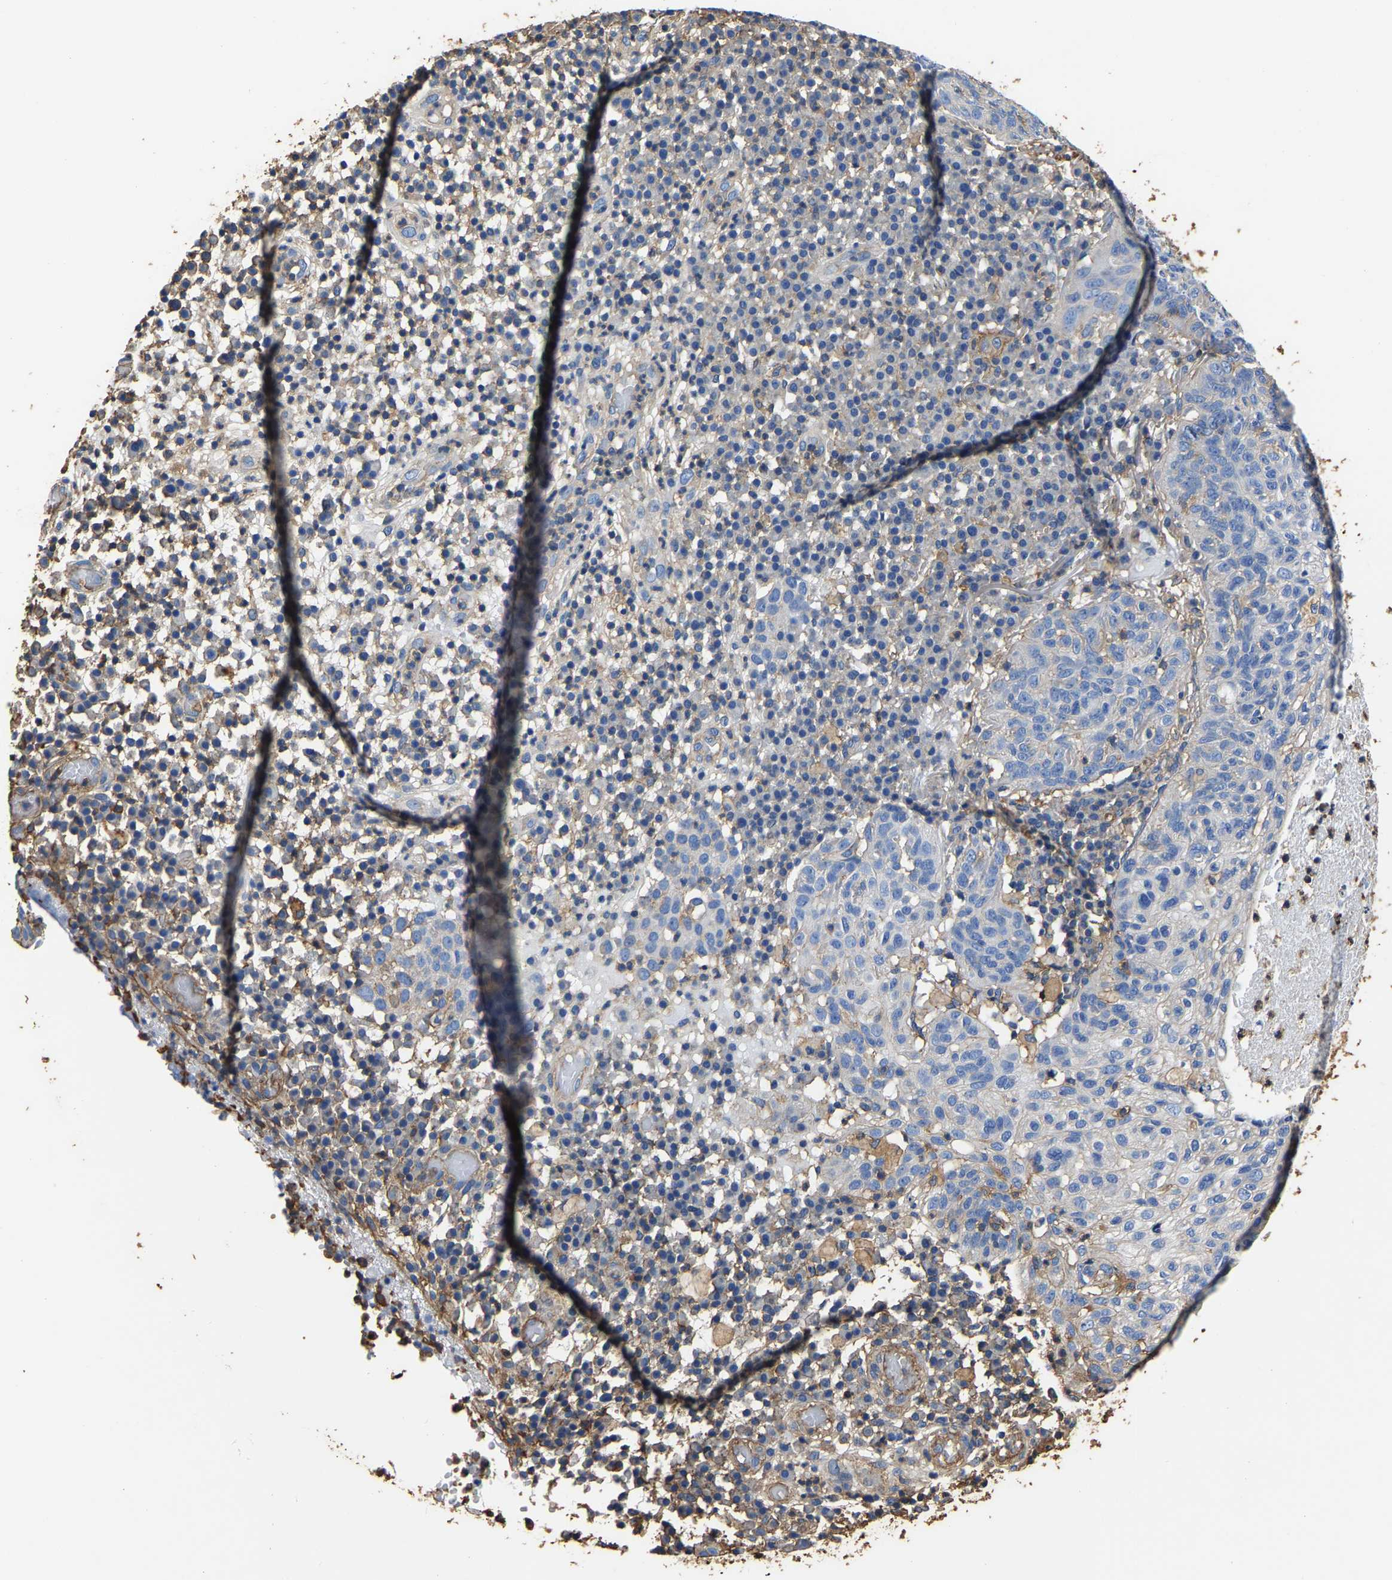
{"staining": {"intensity": "negative", "quantity": "none", "location": "none"}, "tissue": "skin cancer", "cell_type": "Tumor cells", "image_type": "cancer", "snomed": [{"axis": "morphology", "description": "Squamous cell carcinoma in situ, NOS"}, {"axis": "morphology", "description": "Squamous cell carcinoma, NOS"}, {"axis": "topography", "description": "Skin"}], "caption": "Immunohistochemistry (IHC) micrograph of squamous cell carcinoma (skin) stained for a protein (brown), which demonstrates no staining in tumor cells.", "gene": "ARMT1", "patient": {"sex": "male", "age": 93}}